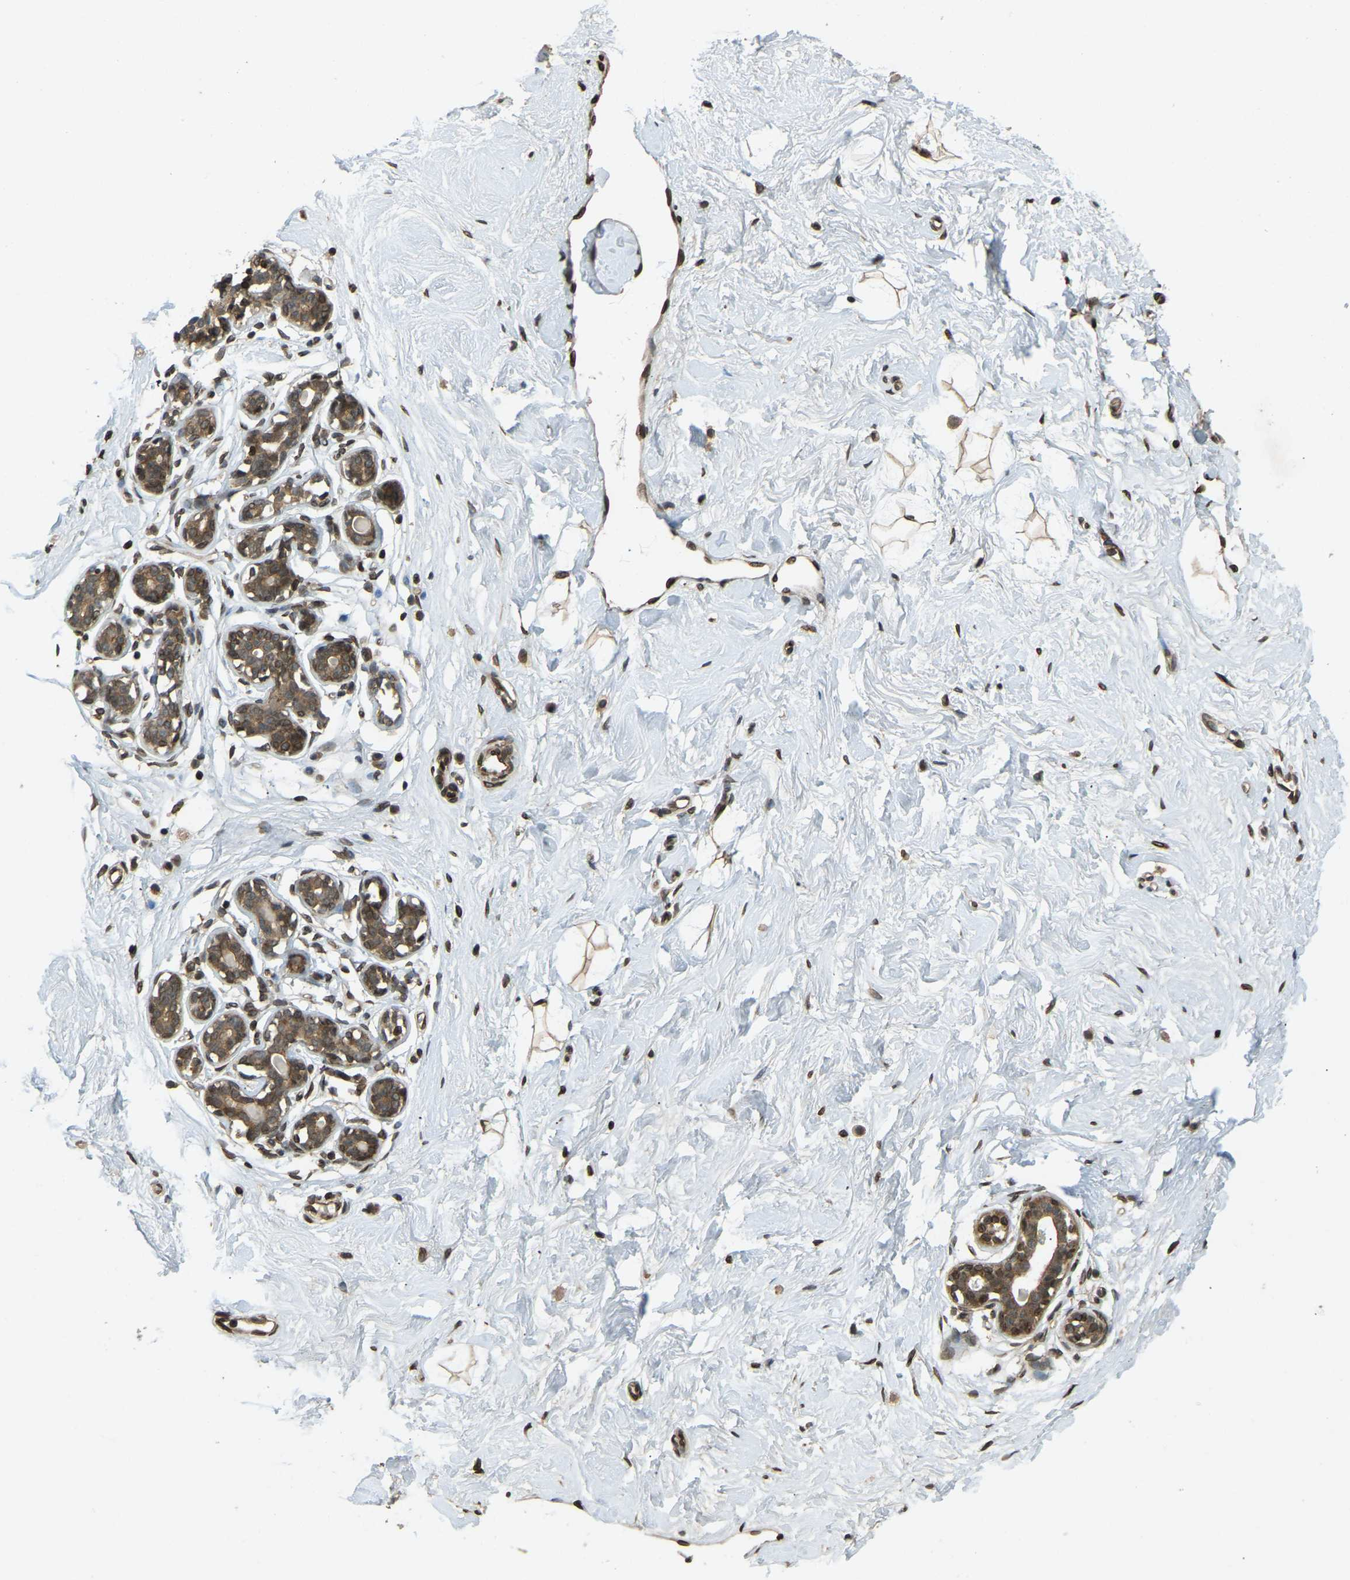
{"staining": {"intensity": "moderate", "quantity": ">75%", "location": "nuclear"}, "tissue": "breast", "cell_type": "Adipocytes", "image_type": "normal", "snomed": [{"axis": "morphology", "description": "Normal tissue, NOS"}, {"axis": "topography", "description": "Breast"}], "caption": "A brown stain highlights moderate nuclear positivity of a protein in adipocytes of unremarkable human breast. The protein is shown in brown color, while the nuclei are stained blue.", "gene": "SYNE1", "patient": {"sex": "female", "age": 23}}